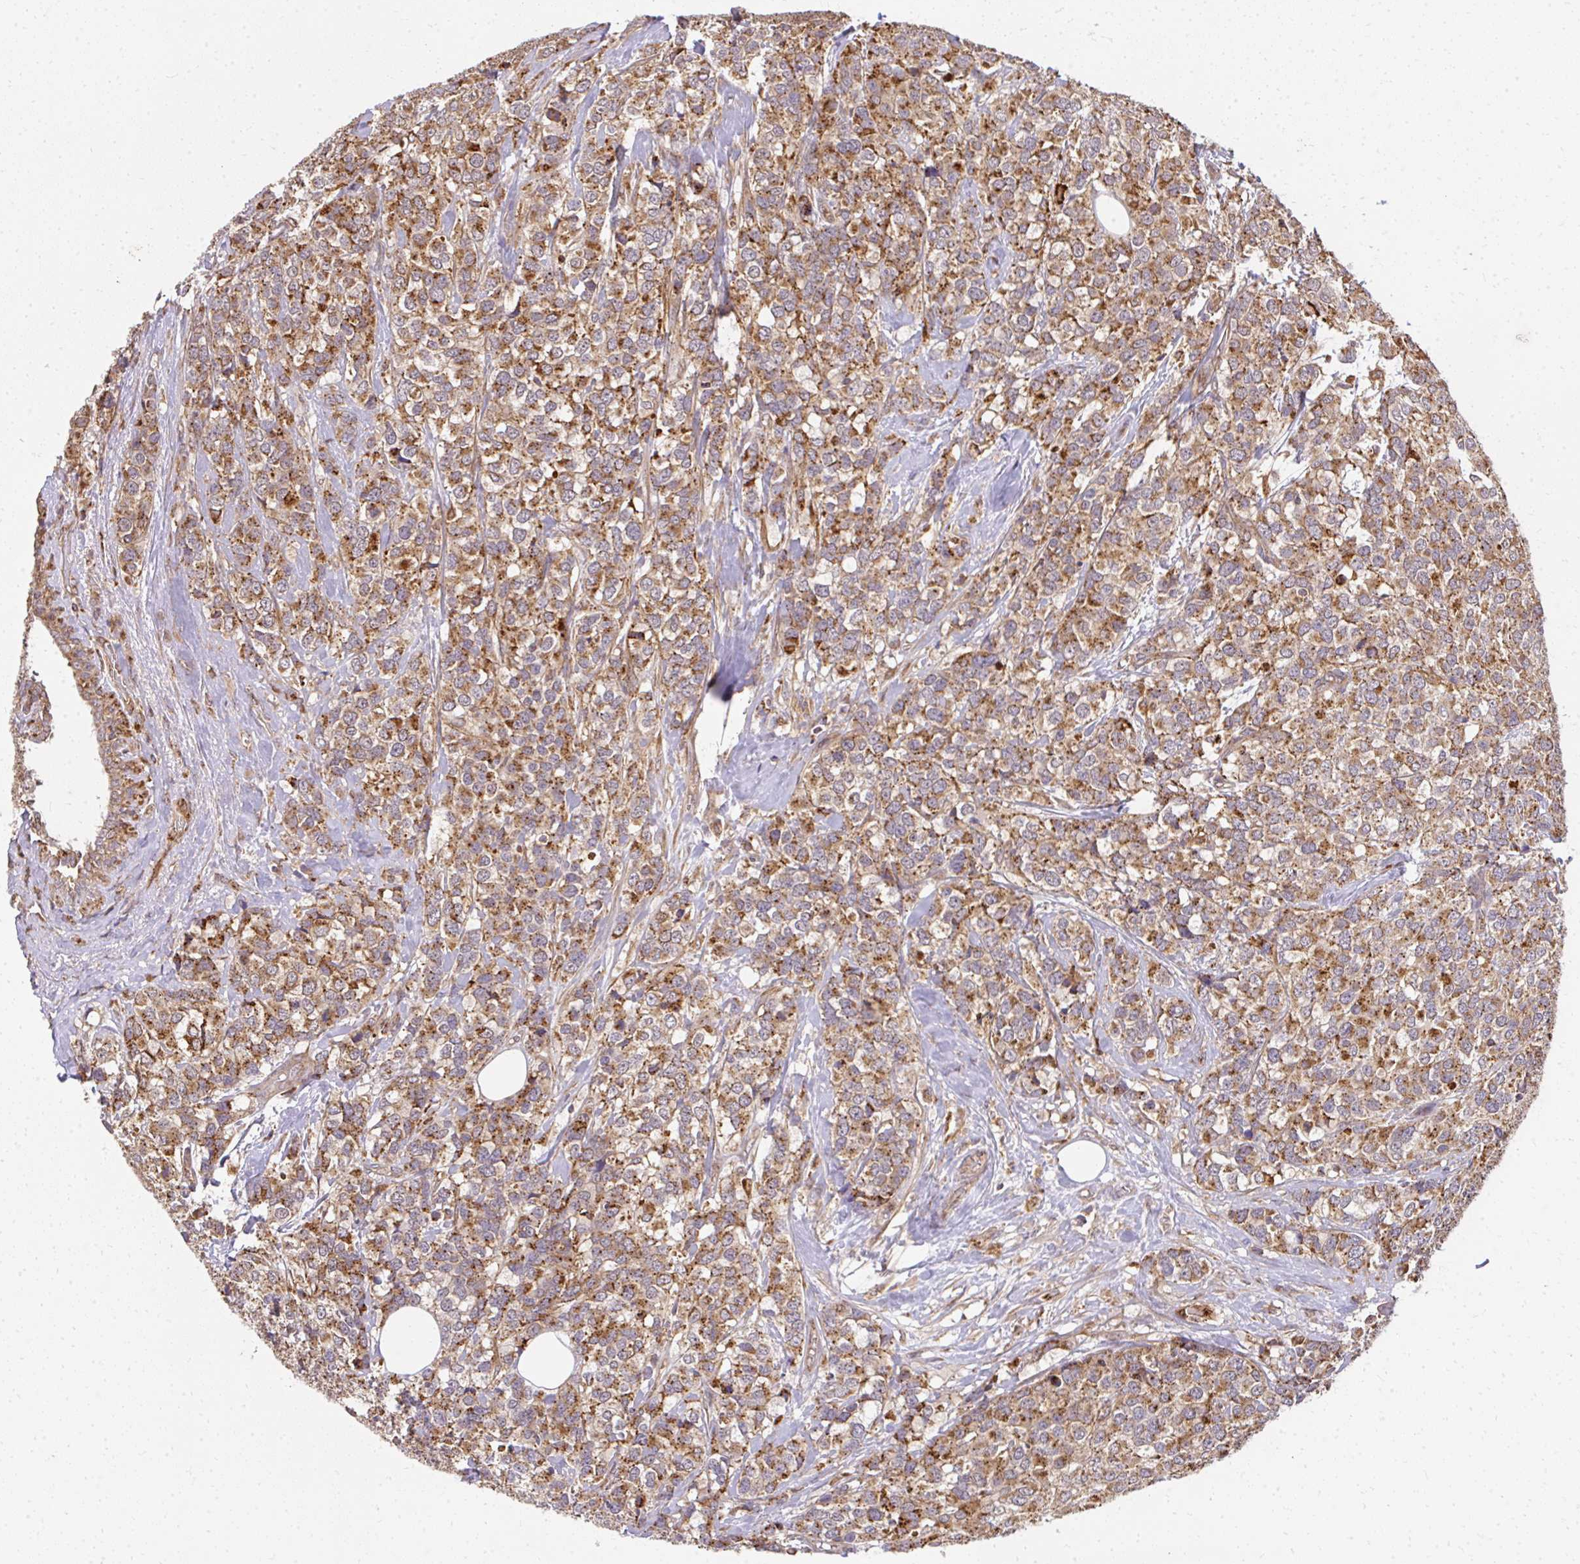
{"staining": {"intensity": "strong", "quantity": ">75%", "location": "cytoplasmic/membranous"}, "tissue": "breast cancer", "cell_type": "Tumor cells", "image_type": "cancer", "snomed": [{"axis": "morphology", "description": "Lobular carcinoma"}, {"axis": "topography", "description": "Breast"}], "caption": "Strong cytoplasmic/membranous protein positivity is present in about >75% of tumor cells in lobular carcinoma (breast).", "gene": "GNS", "patient": {"sex": "female", "age": 59}}